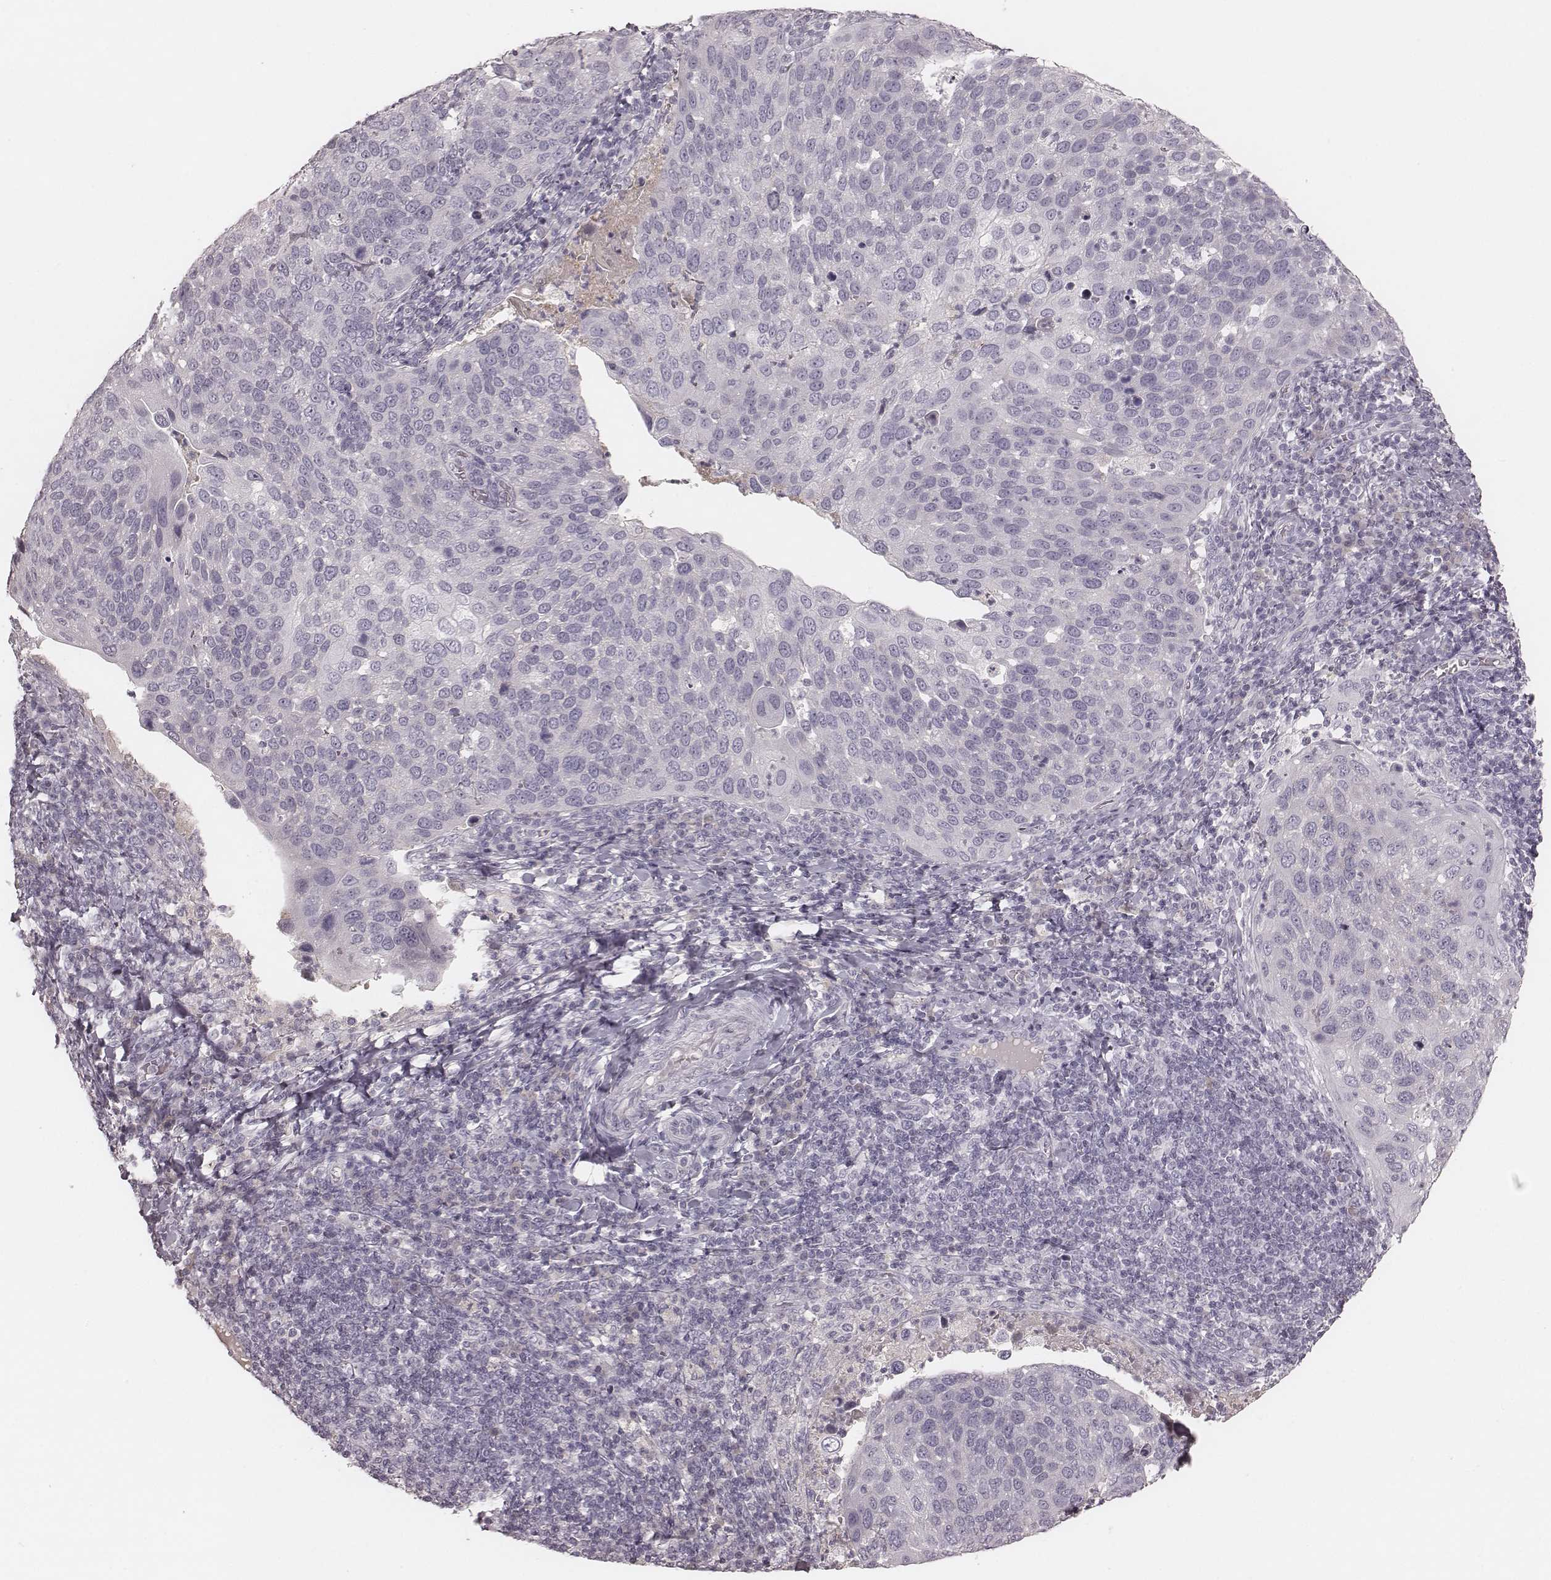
{"staining": {"intensity": "negative", "quantity": "none", "location": "none"}, "tissue": "cervical cancer", "cell_type": "Tumor cells", "image_type": "cancer", "snomed": [{"axis": "morphology", "description": "Squamous cell carcinoma, NOS"}, {"axis": "topography", "description": "Cervix"}], "caption": "Image shows no protein expression in tumor cells of cervical squamous cell carcinoma tissue.", "gene": "SMIM24", "patient": {"sex": "female", "age": 54}}